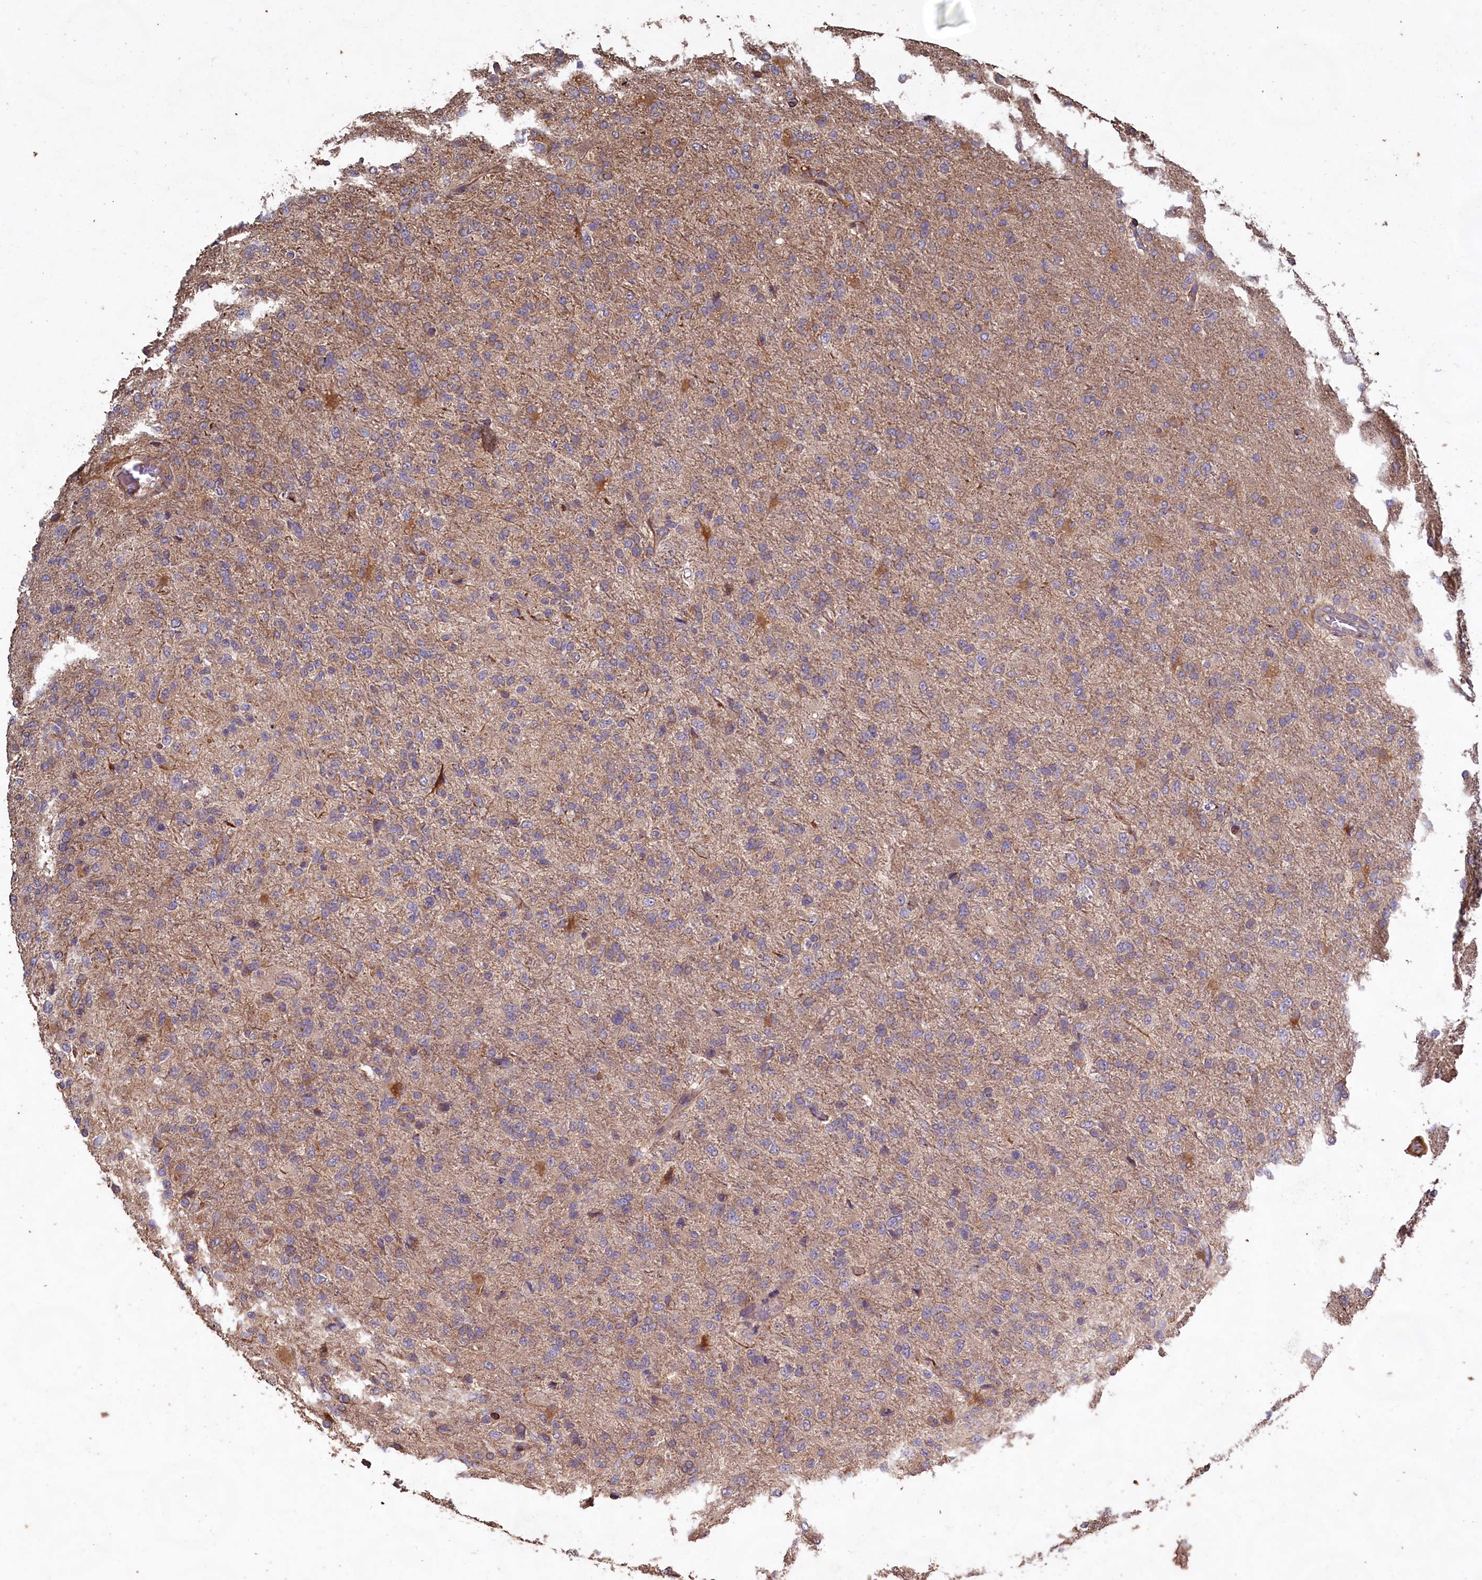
{"staining": {"intensity": "weak", "quantity": "25%-75%", "location": "cytoplasmic/membranous"}, "tissue": "glioma", "cell_type": "Tumor cells", "image_type": "cancer", "snomed": [{"axis": "morphology", "description": "Glioma, malignant, High grade"}, {"axis": "topography", "description": "Brain"}], "caption": "IHC photomicrograph of neoplastic tissue: glioma stained using immunohistochemistry (IHC) reveals low levels of weak protein expression localized specifically in the cytoplasmic/membranous of tumor cells, appearing as a cytoplasmic/membranous brown color.", "gene": "FUNDC1", "patient": {"sex": "female", "age": 74}}